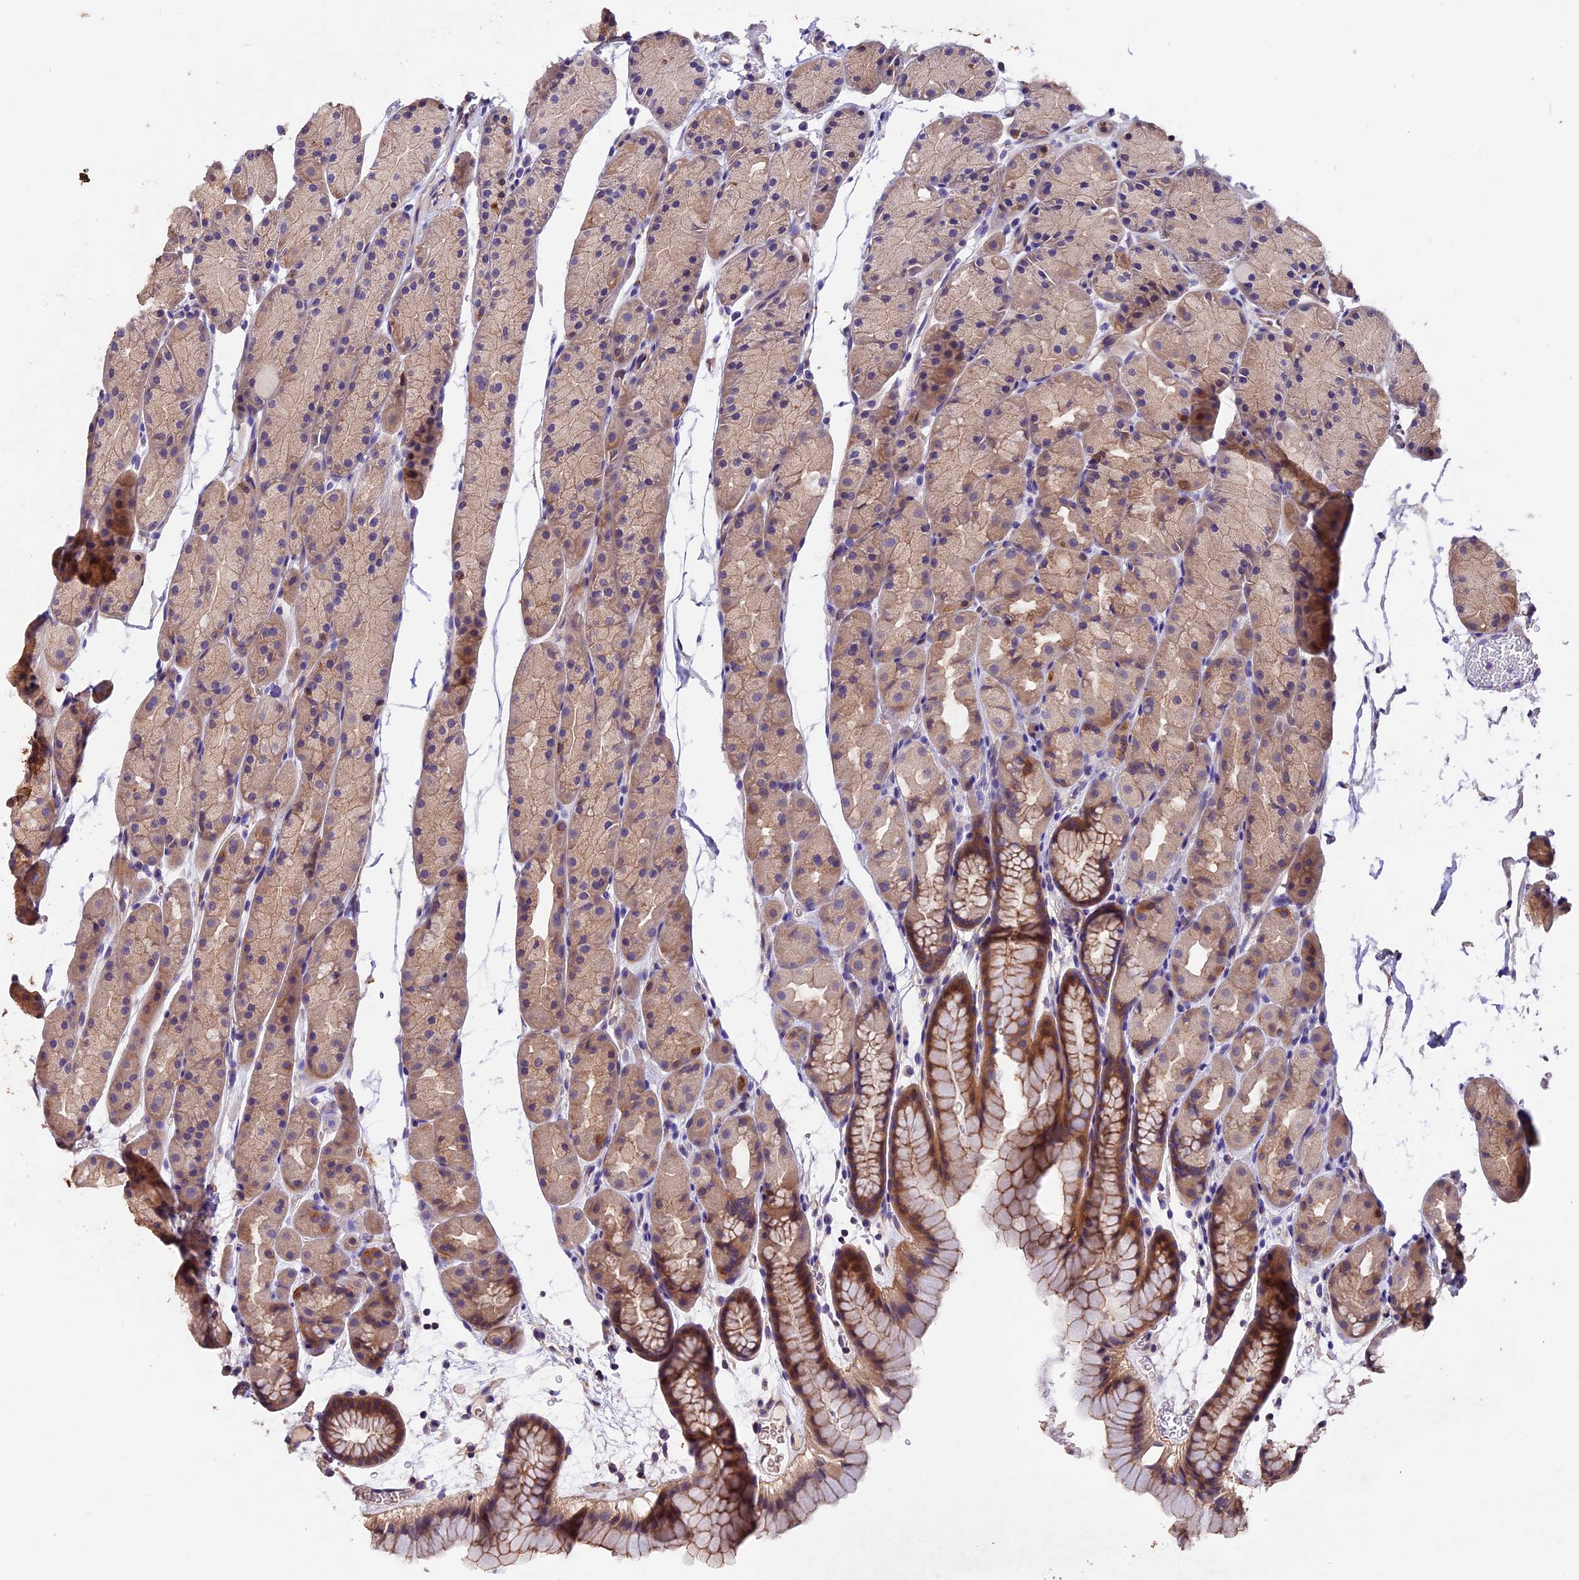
{"staining": {"intensity": "weak", "quantity": ">75%", "location": "cytoplasmic/membranous"}, "tissue": "stomach", "cell_type": "Glandular cells", "image_type": "normal", "snomed": [{"axis": "morphology", "description": "Normal tissue, NOS"}, {"axis": "topography", "description": "Stomach, upper"}, {"axis": "topography", "description": "Stomach"}], "caption": "This is a photomicrograph of IHC staining of benign stomach, which shows weak positivity in the cytoplasmic/membranous of glandular cells.", "gene": "NCK2", "patient": {"sex": "male", "age": 47}}